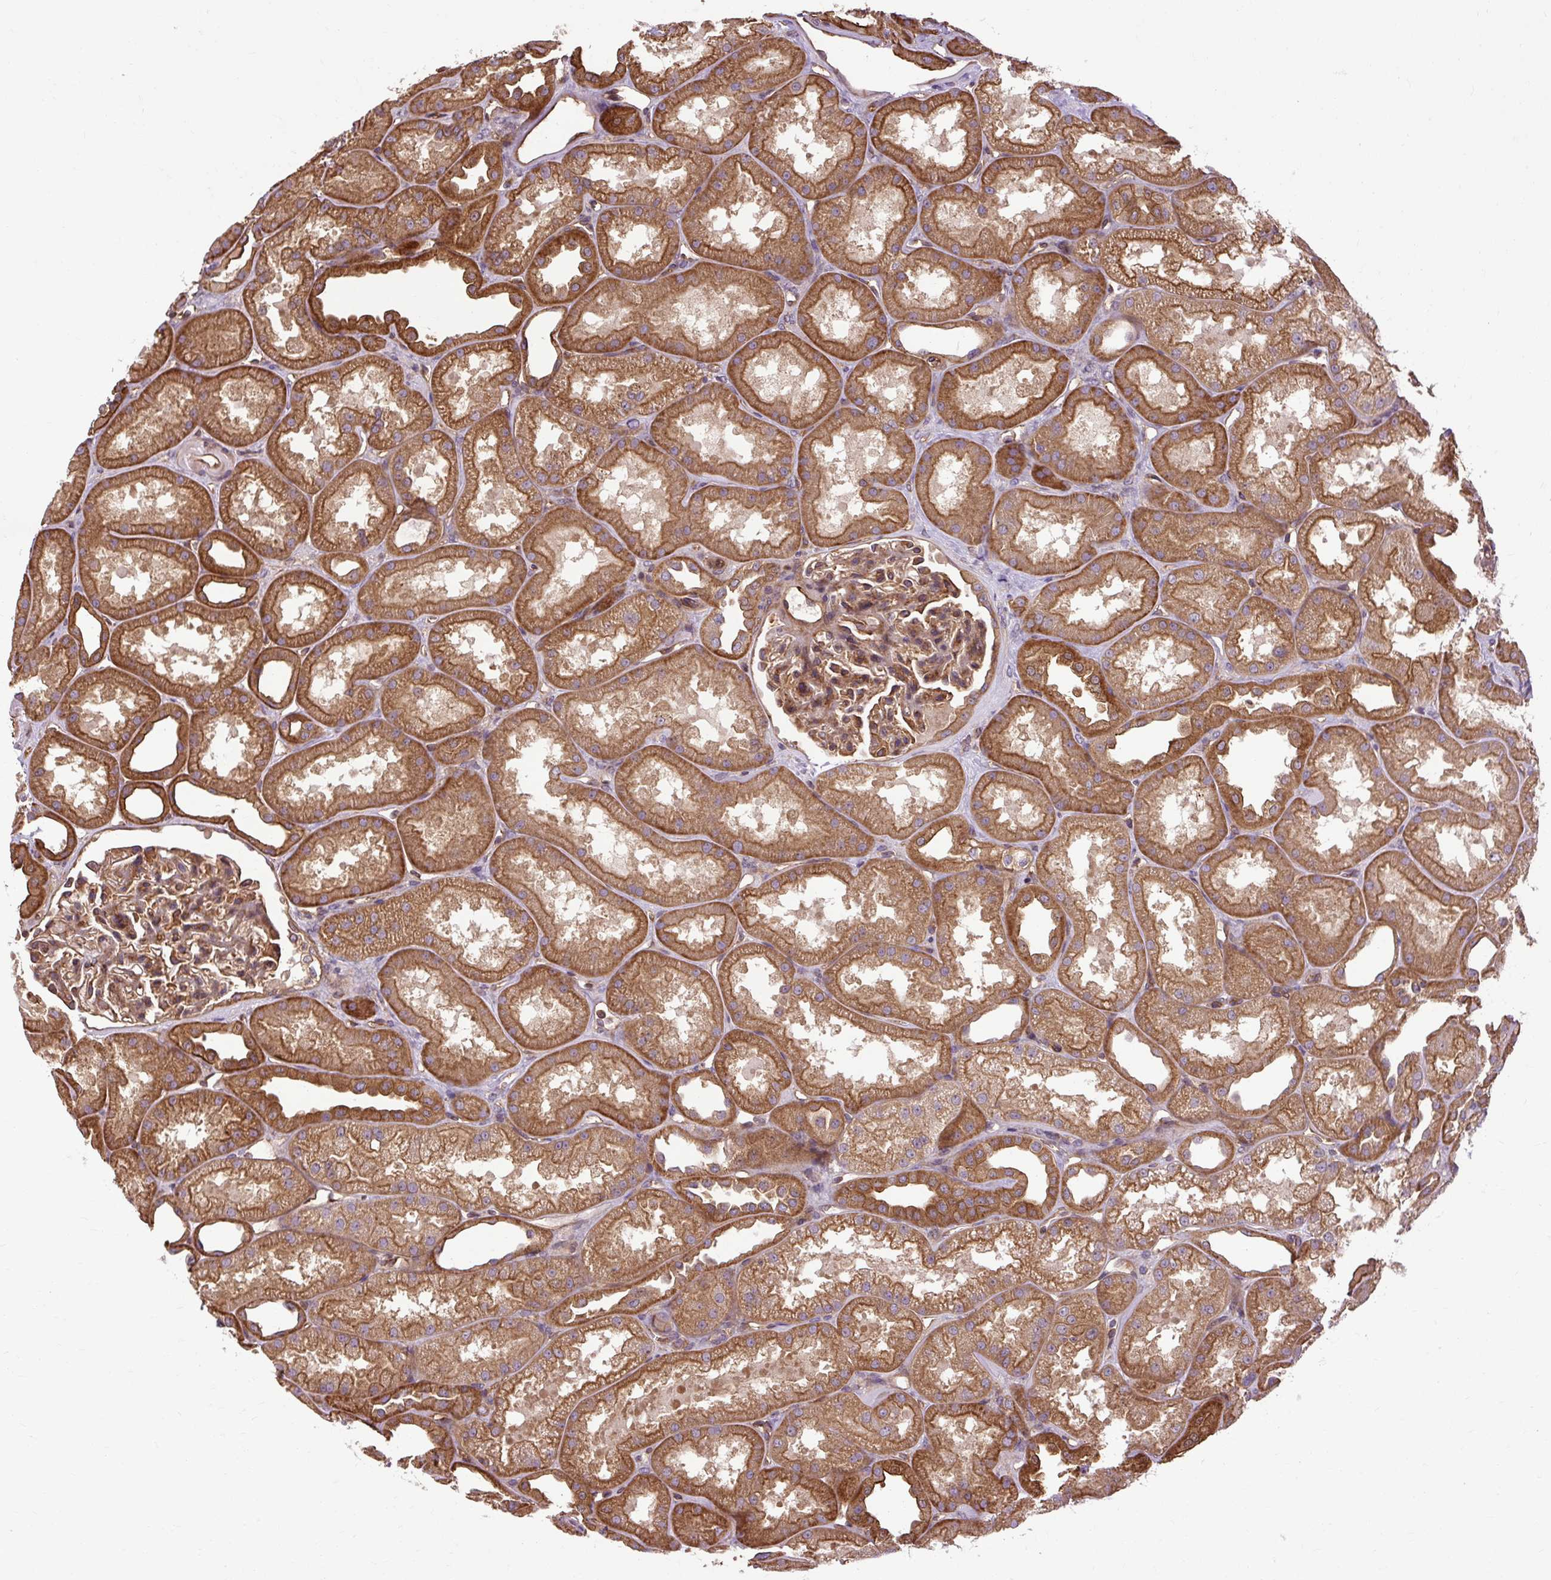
{"staining": {"intensity": "moderate", "quantity": ">75%", "location": "cytoplasmic/membranous"}, "tissue": "kidney", "cell_type": "Cells in glomeruli", "image_type": "normal", "snomed": [{"axis": "morphology", "description": "Normal tissue, NOS"}, {"axis": "topography", "description": "Kidney"}], "caption": "Immunohistochemical staining of benign human kidney reveals >75% levels of moderate cytoplasmic/membranous protein expression in about >75% of cells in glomeruli.", "gene": "CCDC93", "patient": {"sex": "male", "age": 61}}